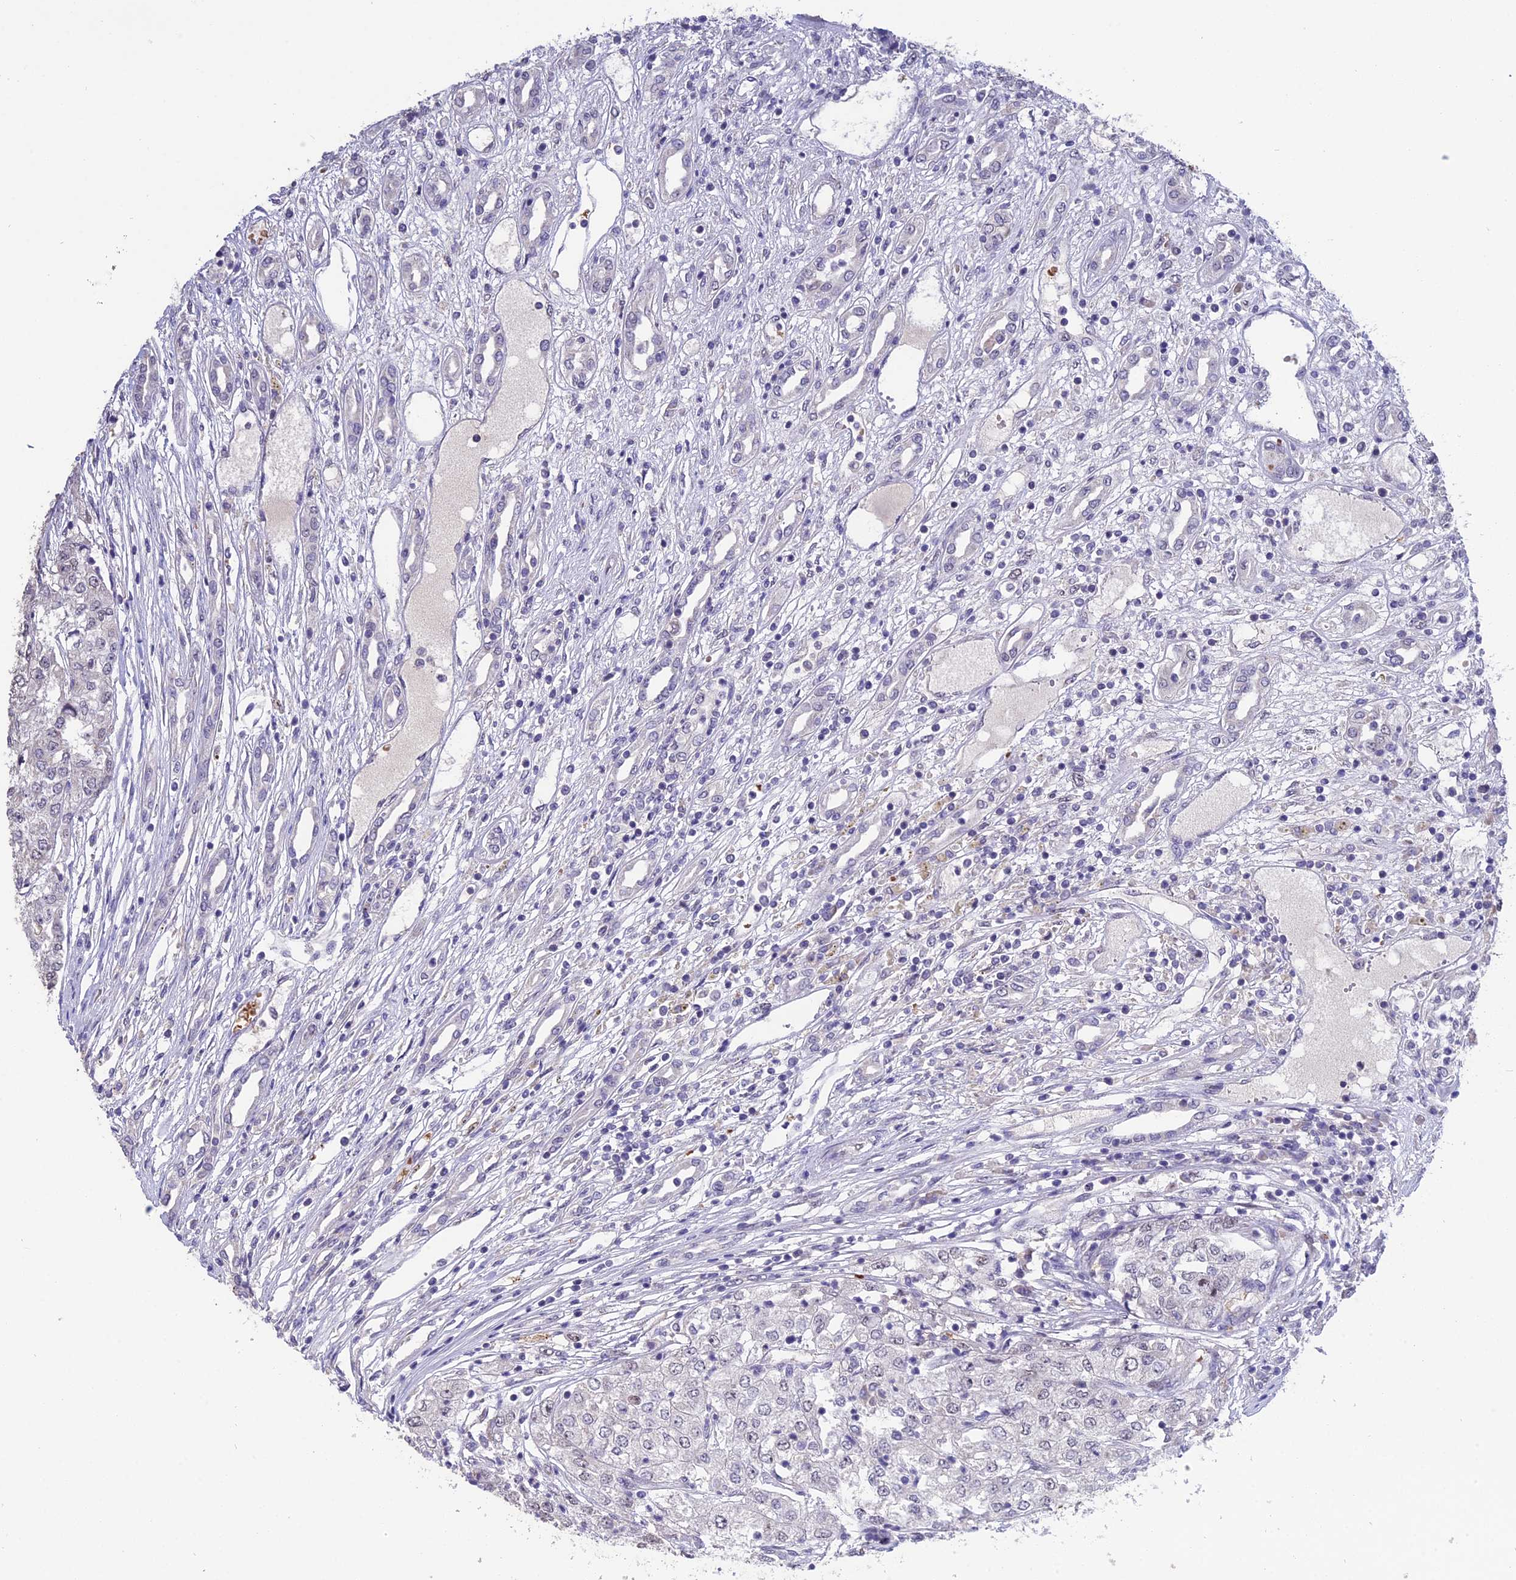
{"staining": {"intensity": "negative", "quantity": "none", "location": "none"}, "tissue": "renal cancer", "cell_type": "Tumor cells", "image_type": "cancer", "snomed": [{"axis": "morphology", "description": "Adenocarcinoma, NOS"}, {"axis": "topography", "description": "Kidney"}], "caption": "Immunohistochemical staining of adenocarcinoma (renal) shows no significant expression in tumor cells.", "gene": "KNOP1", "patient": {"sex": "female", "age": 54}}